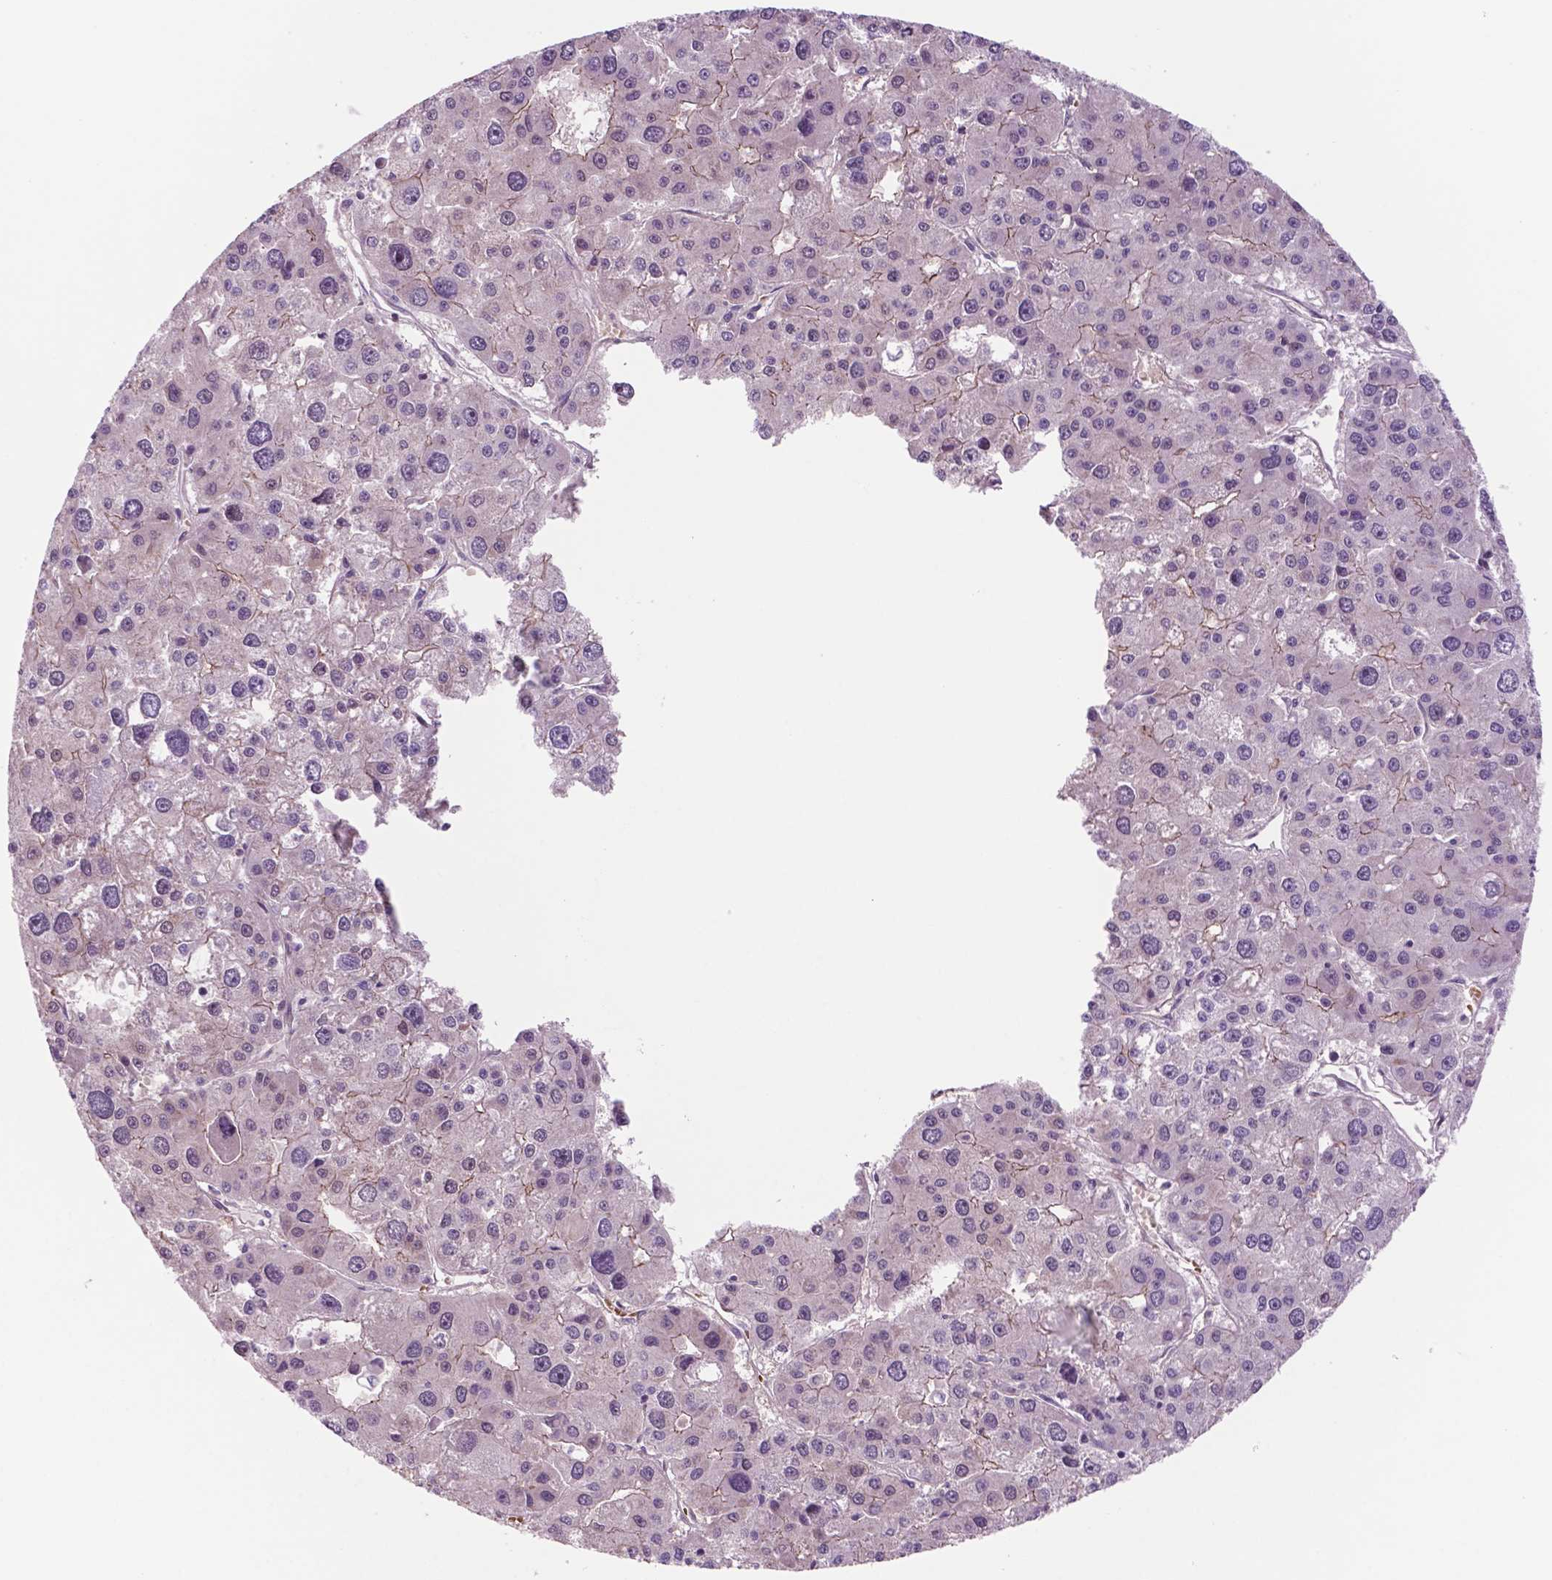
{"staining": {"intensity": "moderate", "quantity": "<25%", "location": "cytoplasmic/membranous"}, "tissue": "liver cancer", "cell_type": "Tumor cells", "image_type": "cancer", "snomed": [{"axis": "morphology", "description": "Carcinoma, Hepatocellular, NOS"}, {"axis": "topography", "description": "Liver"}], "caption": "Human hepatocellular carcinoma (liver) stained with a protein marker displays moderate staining in tumor cells.", "gene": "RND3", "patient": {"sex": "male", "age": 73}}